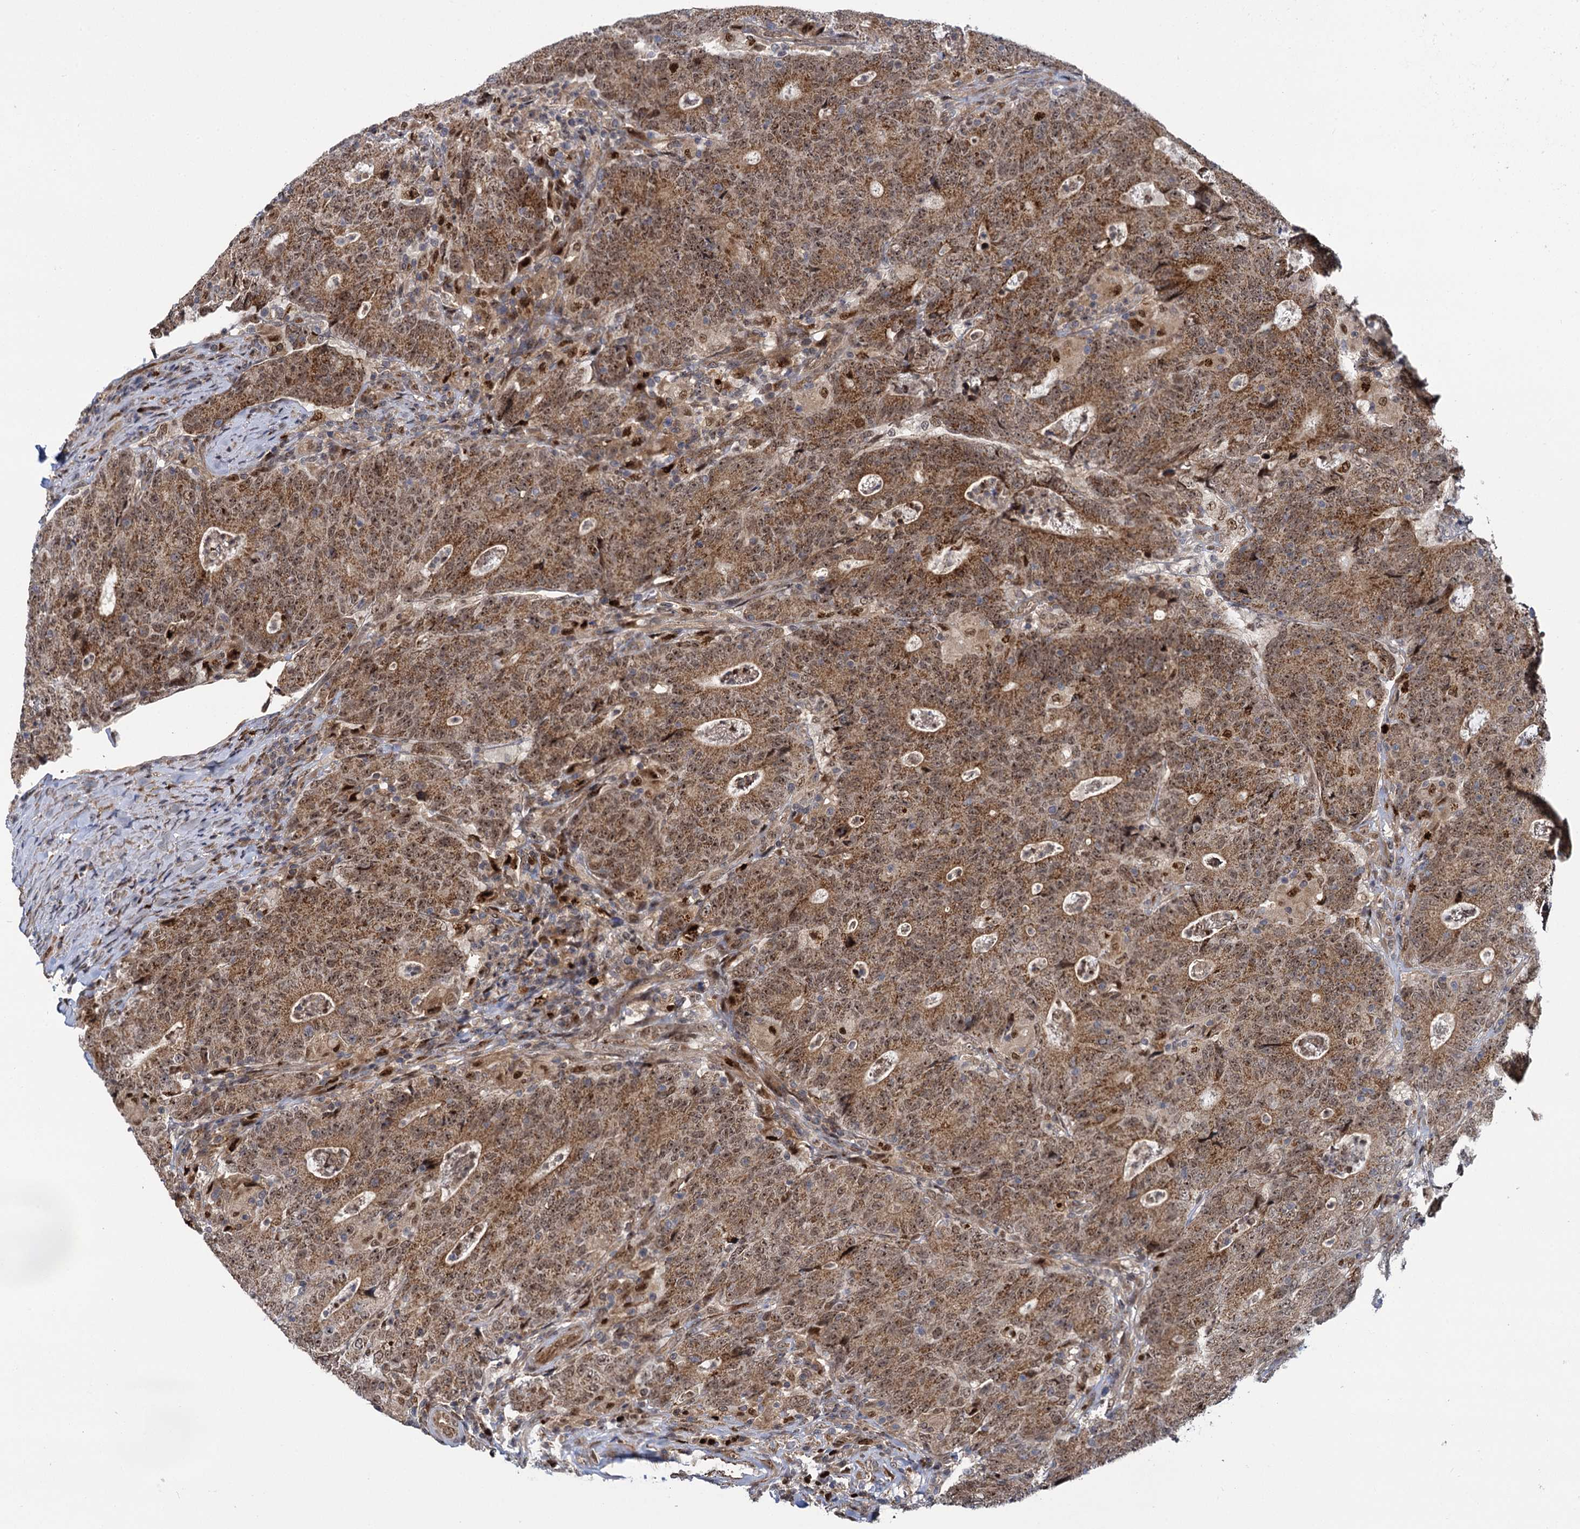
{"staining": {"intensity": "moderate", "quantity": ">75%", "location": "cytoplasmic/membranous,nuclear"}, "tissue": "colorectal cancer", "cell_type": "Tumor cells", "image_type": "cancer", "snomed": [{"axis": "morphology", "description": "Adenocarcinoma, NOS"}, {"axis": "topography", "description": "Colon"}], "caption": "Moderate cytoplasmic/membranous and nuclear positivity for a protein is seen in about >75% of tumor cells of colorectal adenocarcinoma using immunohistochemistry (IHC).", "gene": "GAL3ST4", "patient": {"sex": "female", "age": 75}}